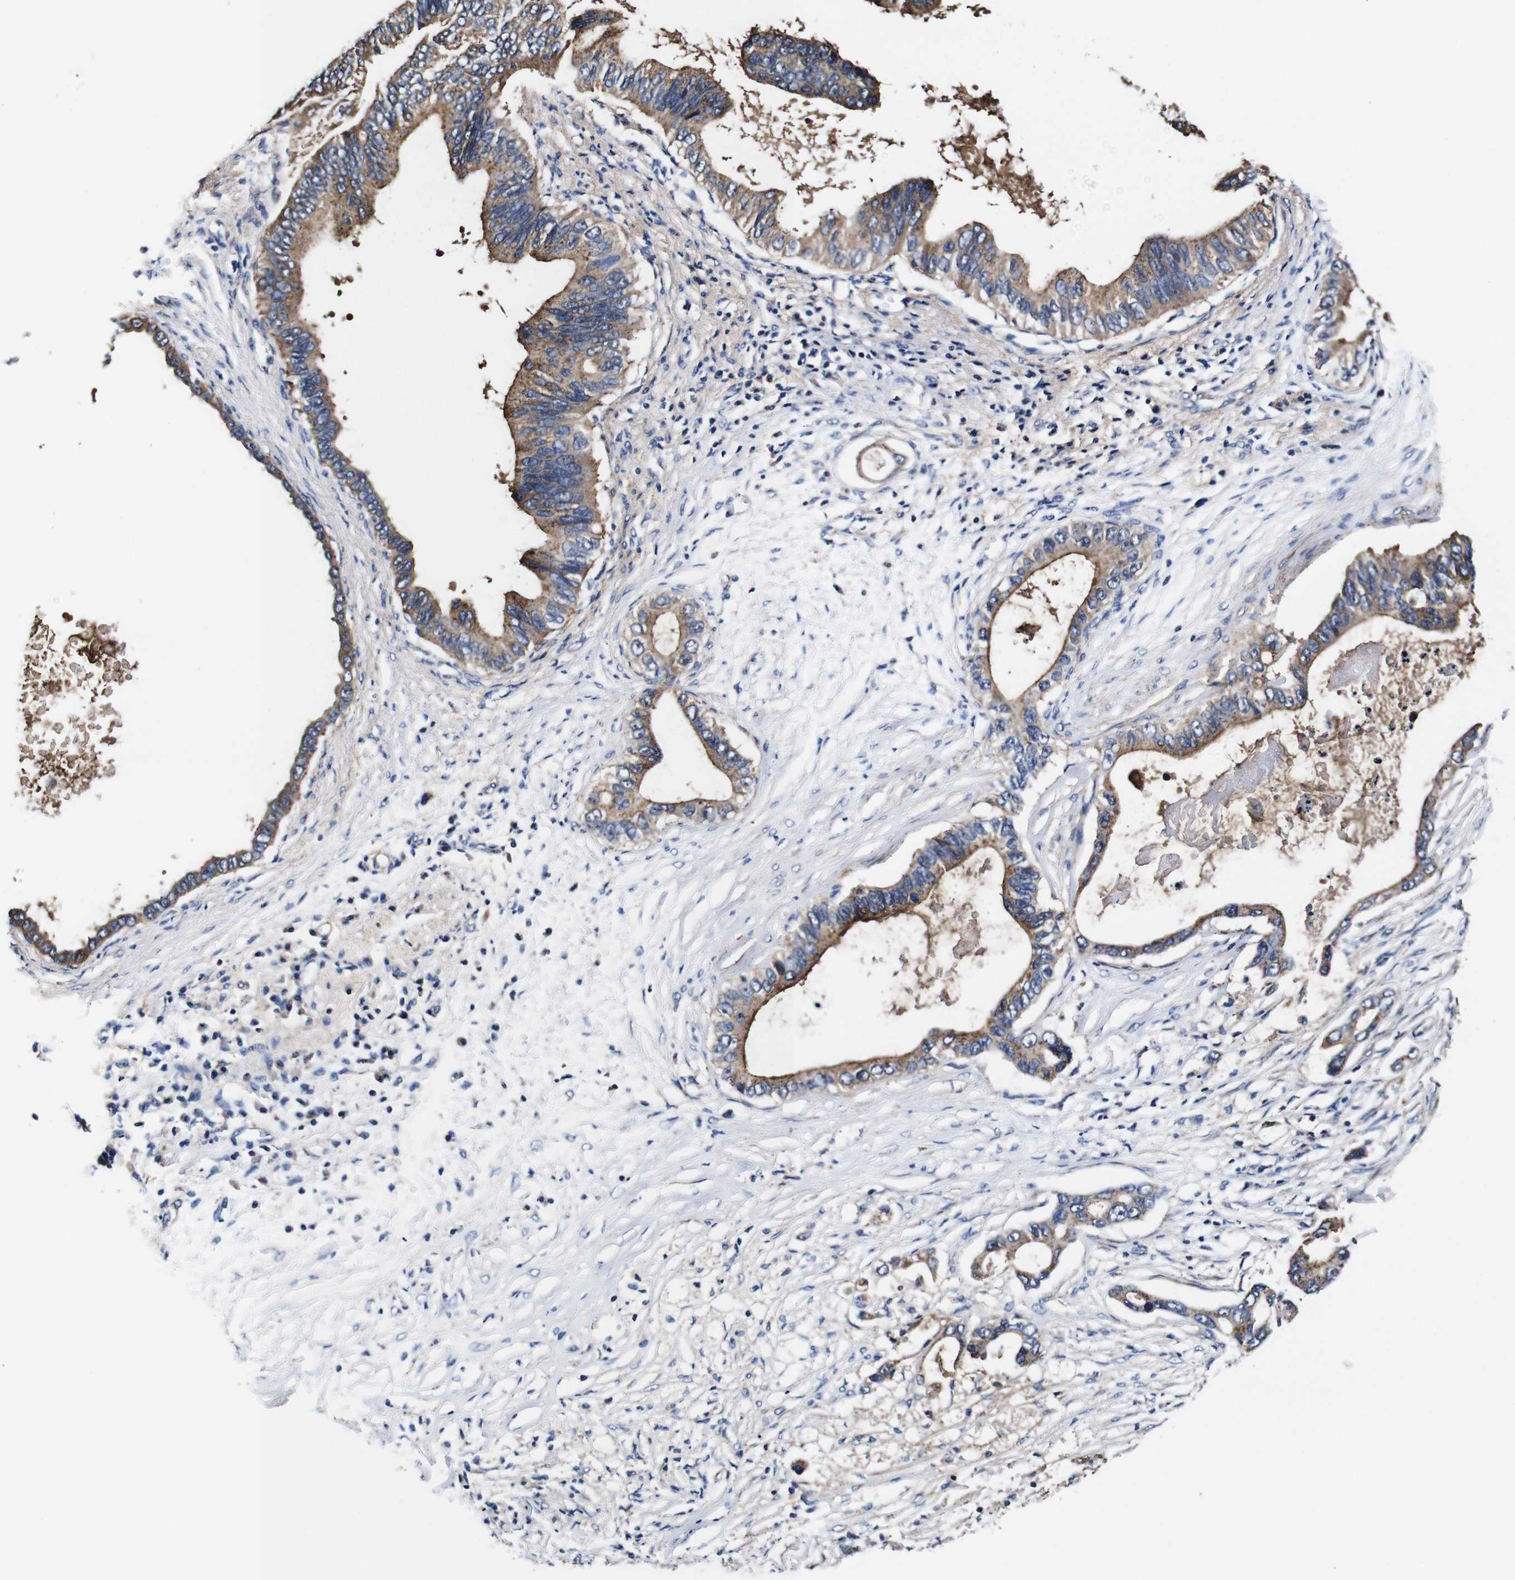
{"staining": {"intensity": "moderate", "quantity": ">75%", "location": "cytoplasmic/membranous"}, "tissue": "pancreatic cancer", "cell_type": "Tumor cells", "image_type": "cancer", "snomed": [{"axis": "morphology", "description": "Adenocarcinoma, NOS"}, {"axis": "topography", "description": "Pancreas"}], "caption": "Pancreatic cancer (adenocarcinoma) tissue reveals moderate cytoplasmic/membranous staining in about >75% of tumor cells (DAB = brown stain, brightfield microscopy at high magnification).", "gene": "PDCD6IP", "patient": {"sex": "male", "age": 77}}